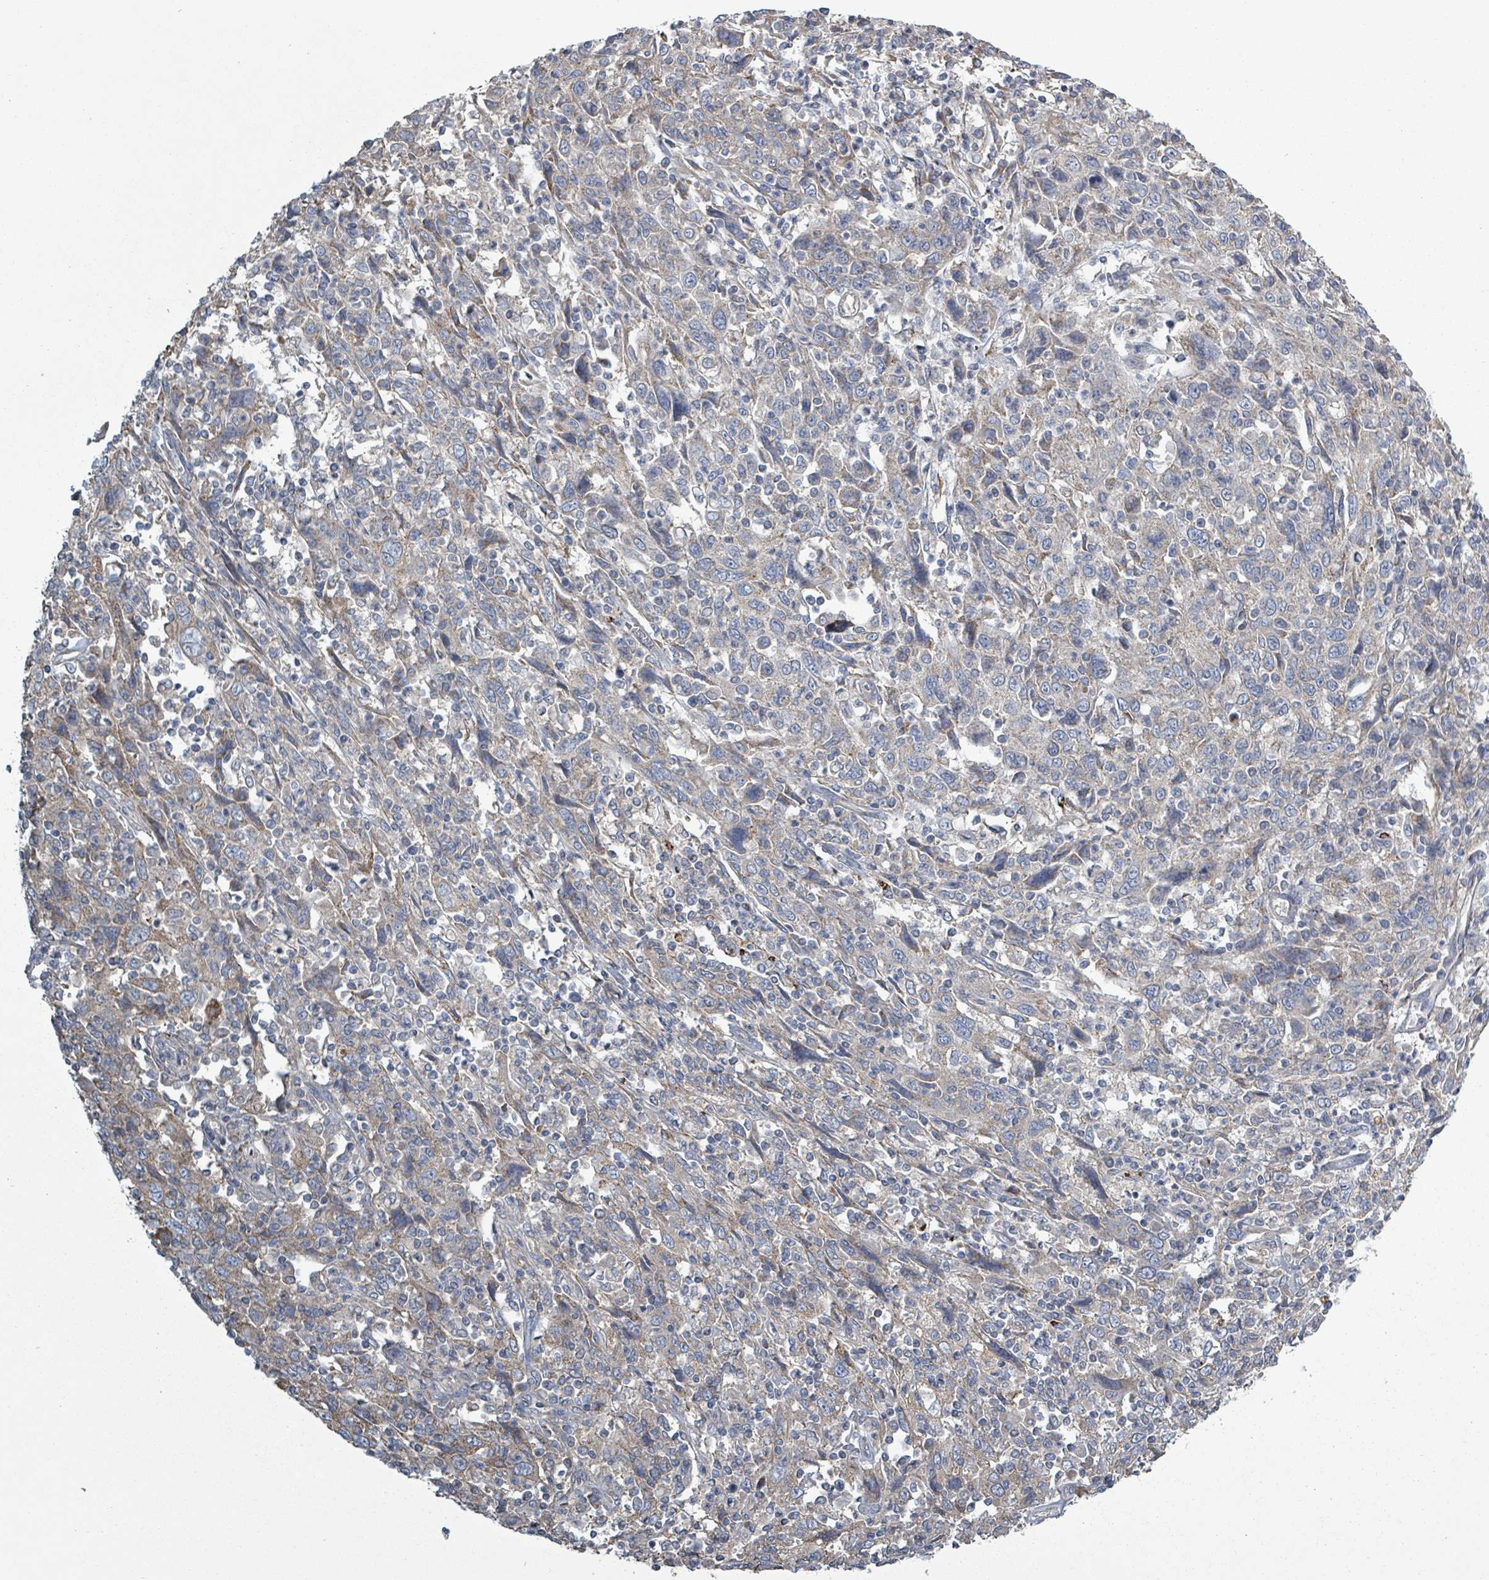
{"staining": {"intensity": "weak", "quantity": "<25%", "location": "cytoplasmic/membranous"}, "tissue": "cervical cancer", "cell_type": "Tumor cells", "image_type": "cancer", "snomed": [{"axis": "morphology", "description": "Squamous cell carcinoma, NOS"}, {"axis": "topography", "description": "Cervix"}], "caption": "An immunohistochemistry (IHC) histopathology image of cervical cancer is shown. There is no staining in tumor cells of cervical cancer.", "gene": "ADCK1", "patient": {"sex": "female", "age": 46}}